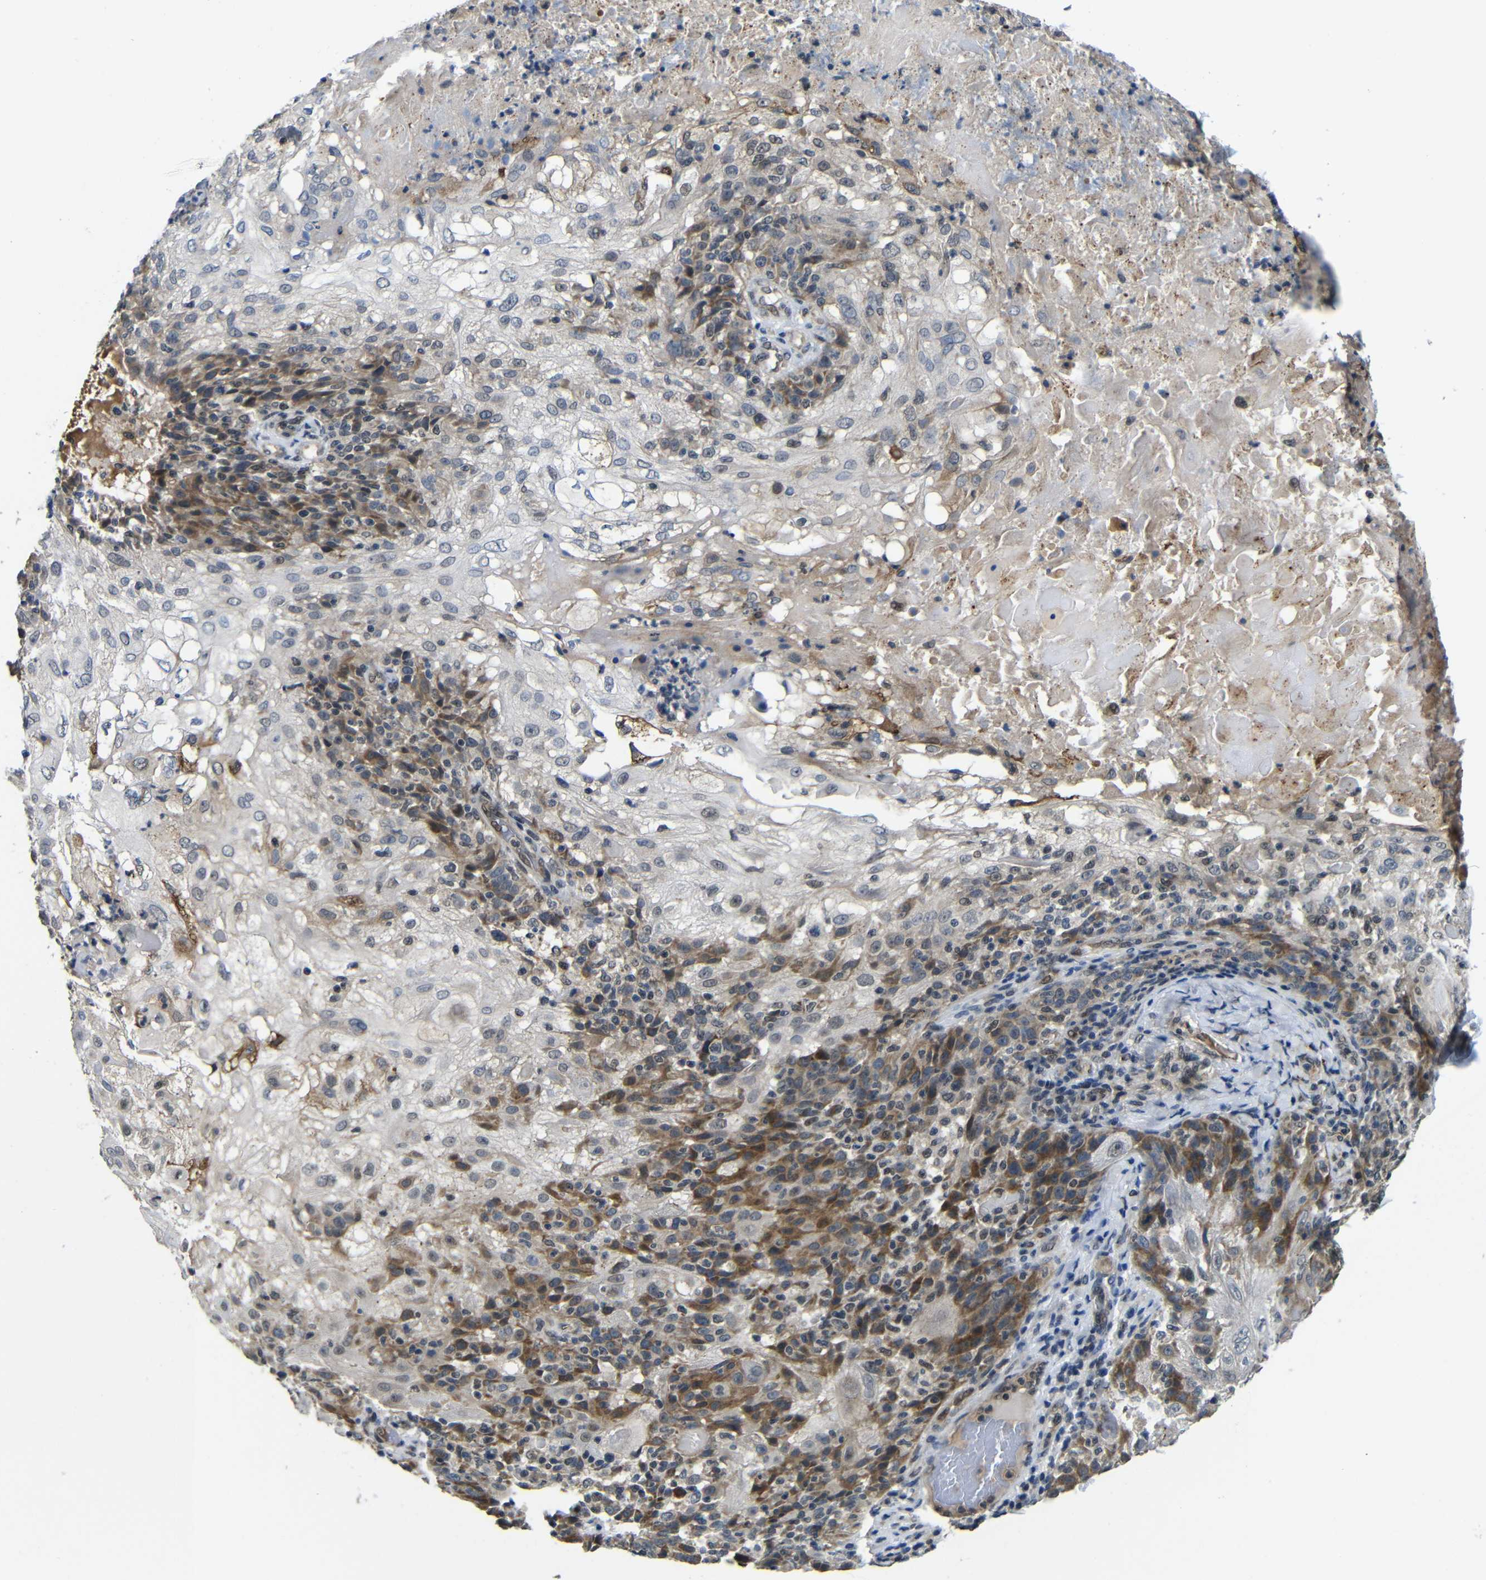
{"staining": {"intensity": "moderate", "quantity": "25%-75%", "location": "cytoplasmic/membranous"}, "tissue": "skin cancer", "cell_type": "Tumor cells", "image_type": "cancer", "snomed": [{"axis": "morphology", "description": "Normal tissue, NOS"}, {"axis": "morphology", "description": "Squamous cell carcinoma, NOS"}, {"axis": "topography", "description": "Skin"}], "caption": "Tumor cells exhibit moderate cytoplasmic/membranous positivity in approximately 25%-75% of cells in skin cancer (squamous cell carcinoma).", "gene": "FAM172A", "patient": {"sex": "female", "age": 83}}